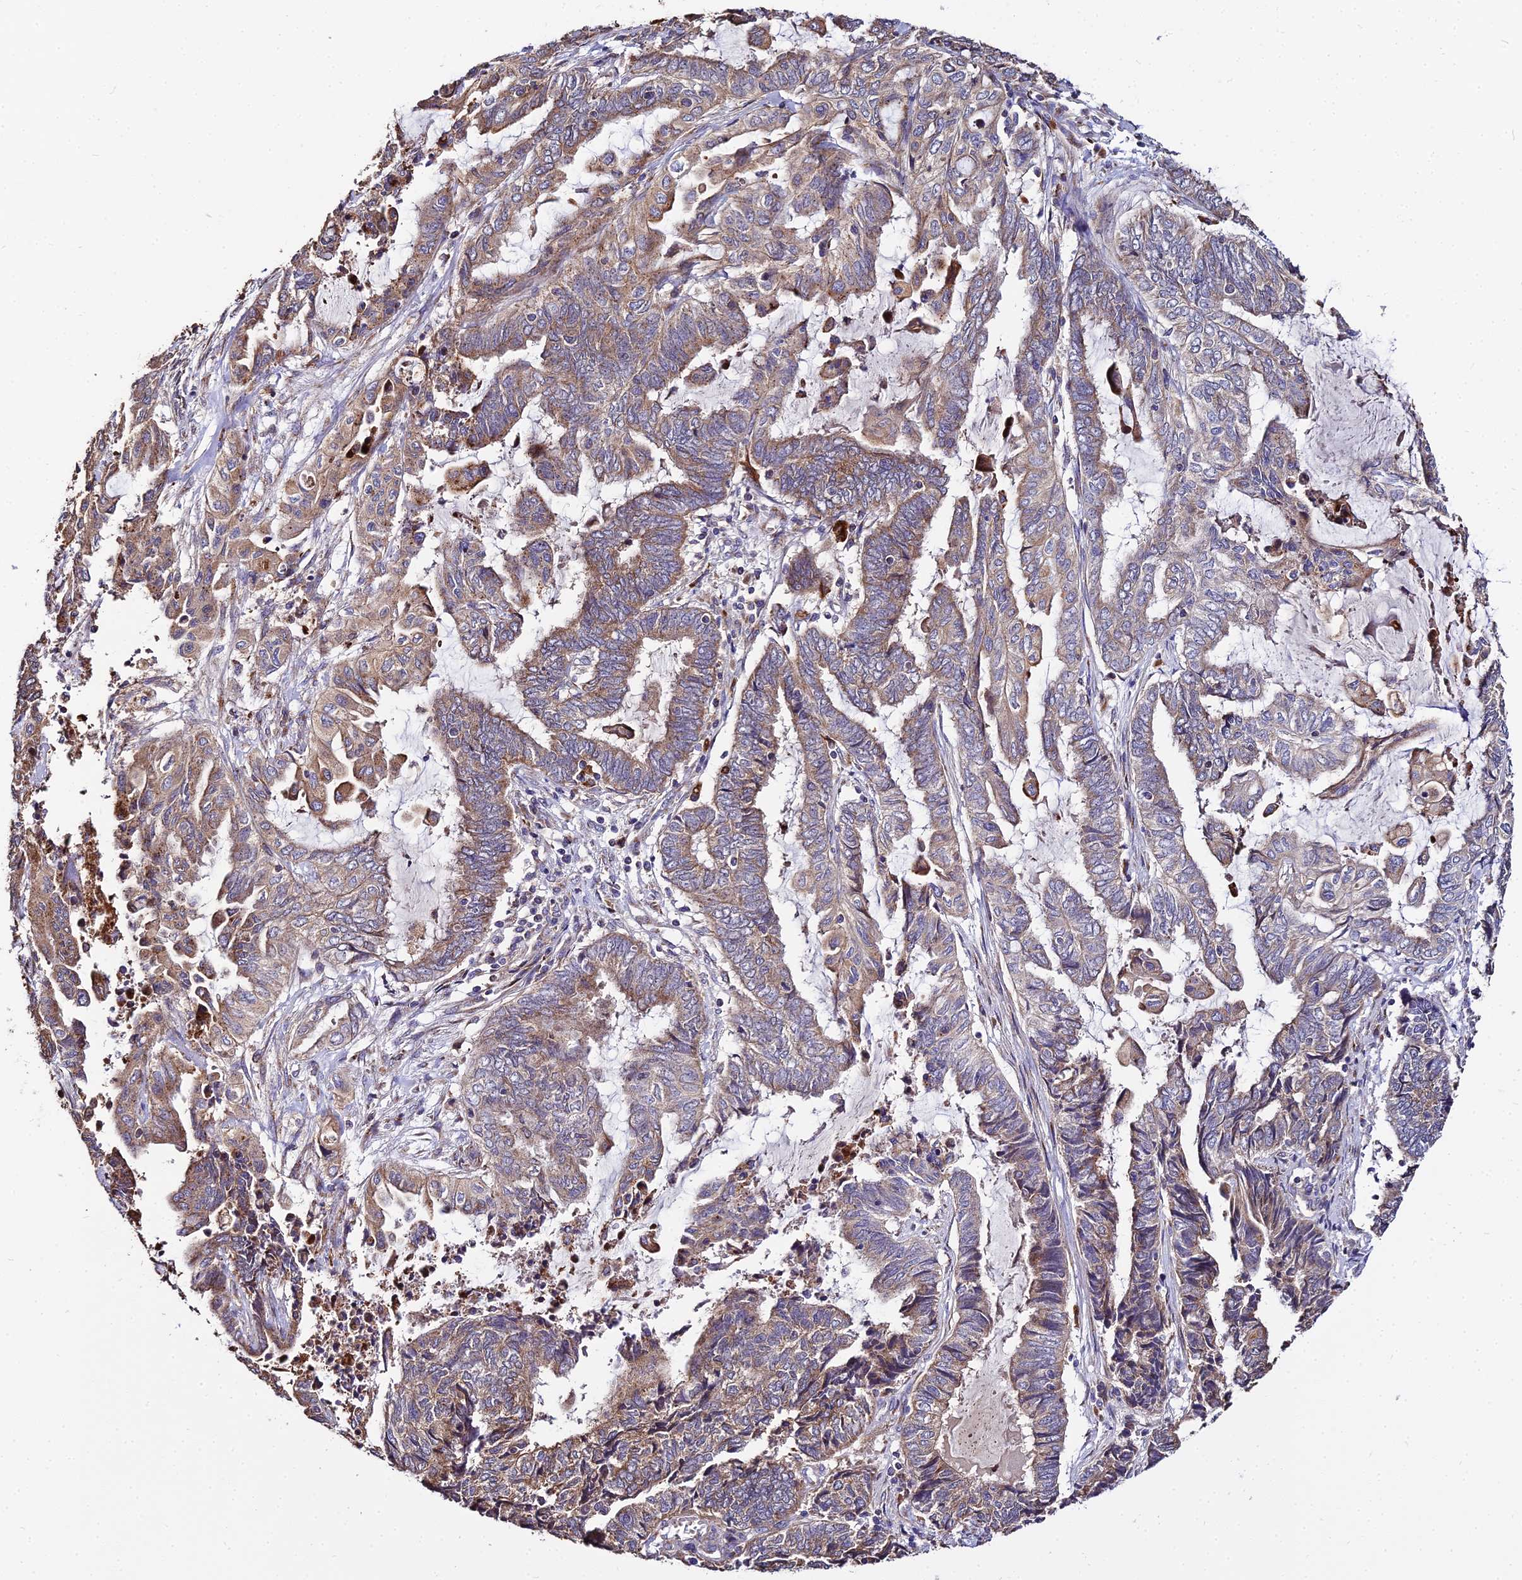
{"staining": {"intensity": "moderate", "quantity": "25%-75%", "location": "cytoplasmic/membranous"}, "tissue": "endometrial cancer", "cell_type": "Tumor cells", "image_type": "cancer", "snomed": [{"axis": "morphology", "description": "Adenocarcinoma, NOS"}, {"axis": "topography", "description": "Uterus"}, {"axis": "topography", "description": "Endometrium"}], "caption": "Protein expression analysis of human endometrial adenocarcinoma reveals moderate cytoplasmic/membranous staining in approximately 25%-75% of tumor cells. The protein is shown in brown color, while the nuclei are stained blue.", "gene": "PEX19", "patient": {"sex": "female", "age": 70}}